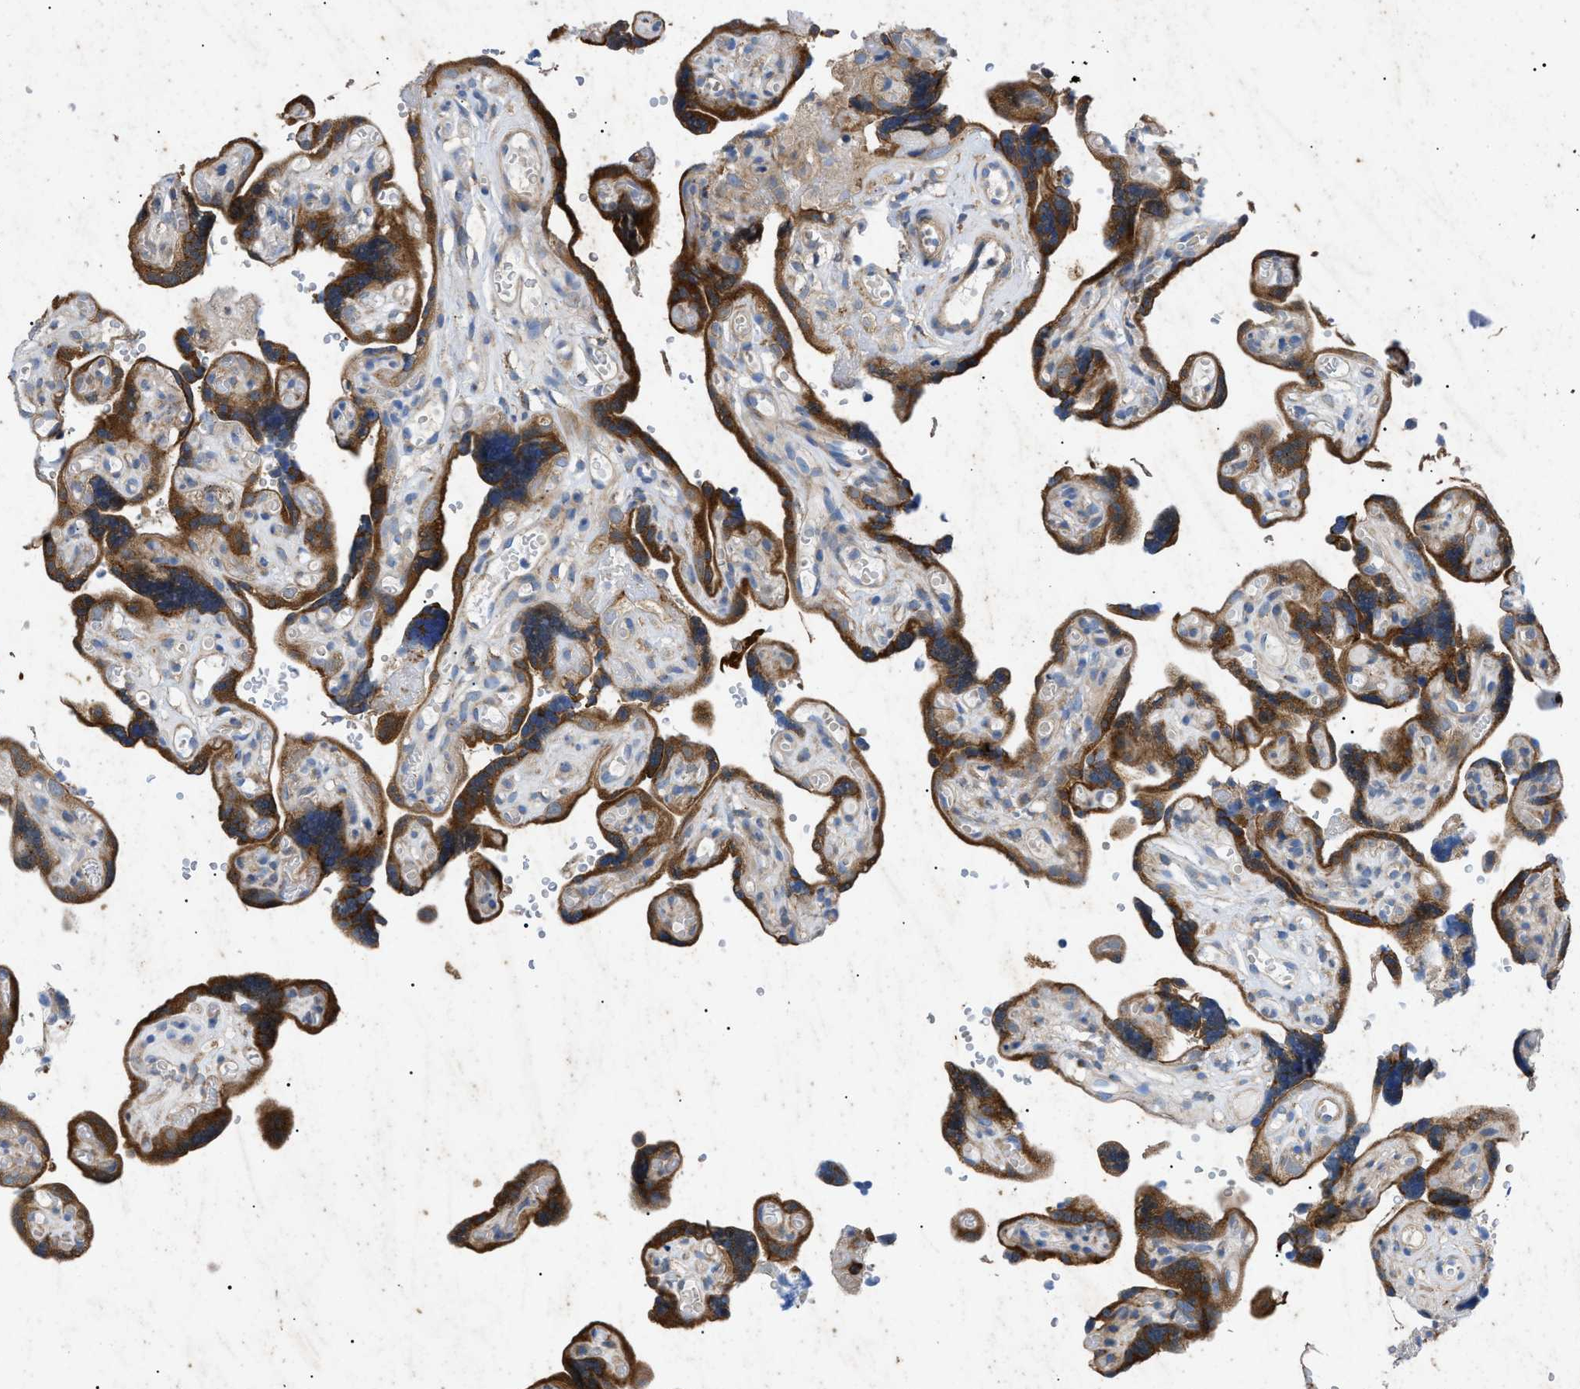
{"staining": {"intensity": "moderate", "quantity": ">75%", "location": "cytoplasmic/membranous"}, "tissue": "placenta", "cell_type": "Decidual cells", "image_type": "normal", "snomed": [{"axis": "morphology", "description": "Normal tissue, NOS"}, {"axis": "topography", "description": "Placenta"}], "caption": "IHC histopathology image of unremarkable placenta stained for a protein (brown), which exhibits medium levels of moderate cytoplasmic/membranous positivity in about >75% of decidual cells.", "gene": "HSPB8", "patient": {"sex": "female", "age": 30}}